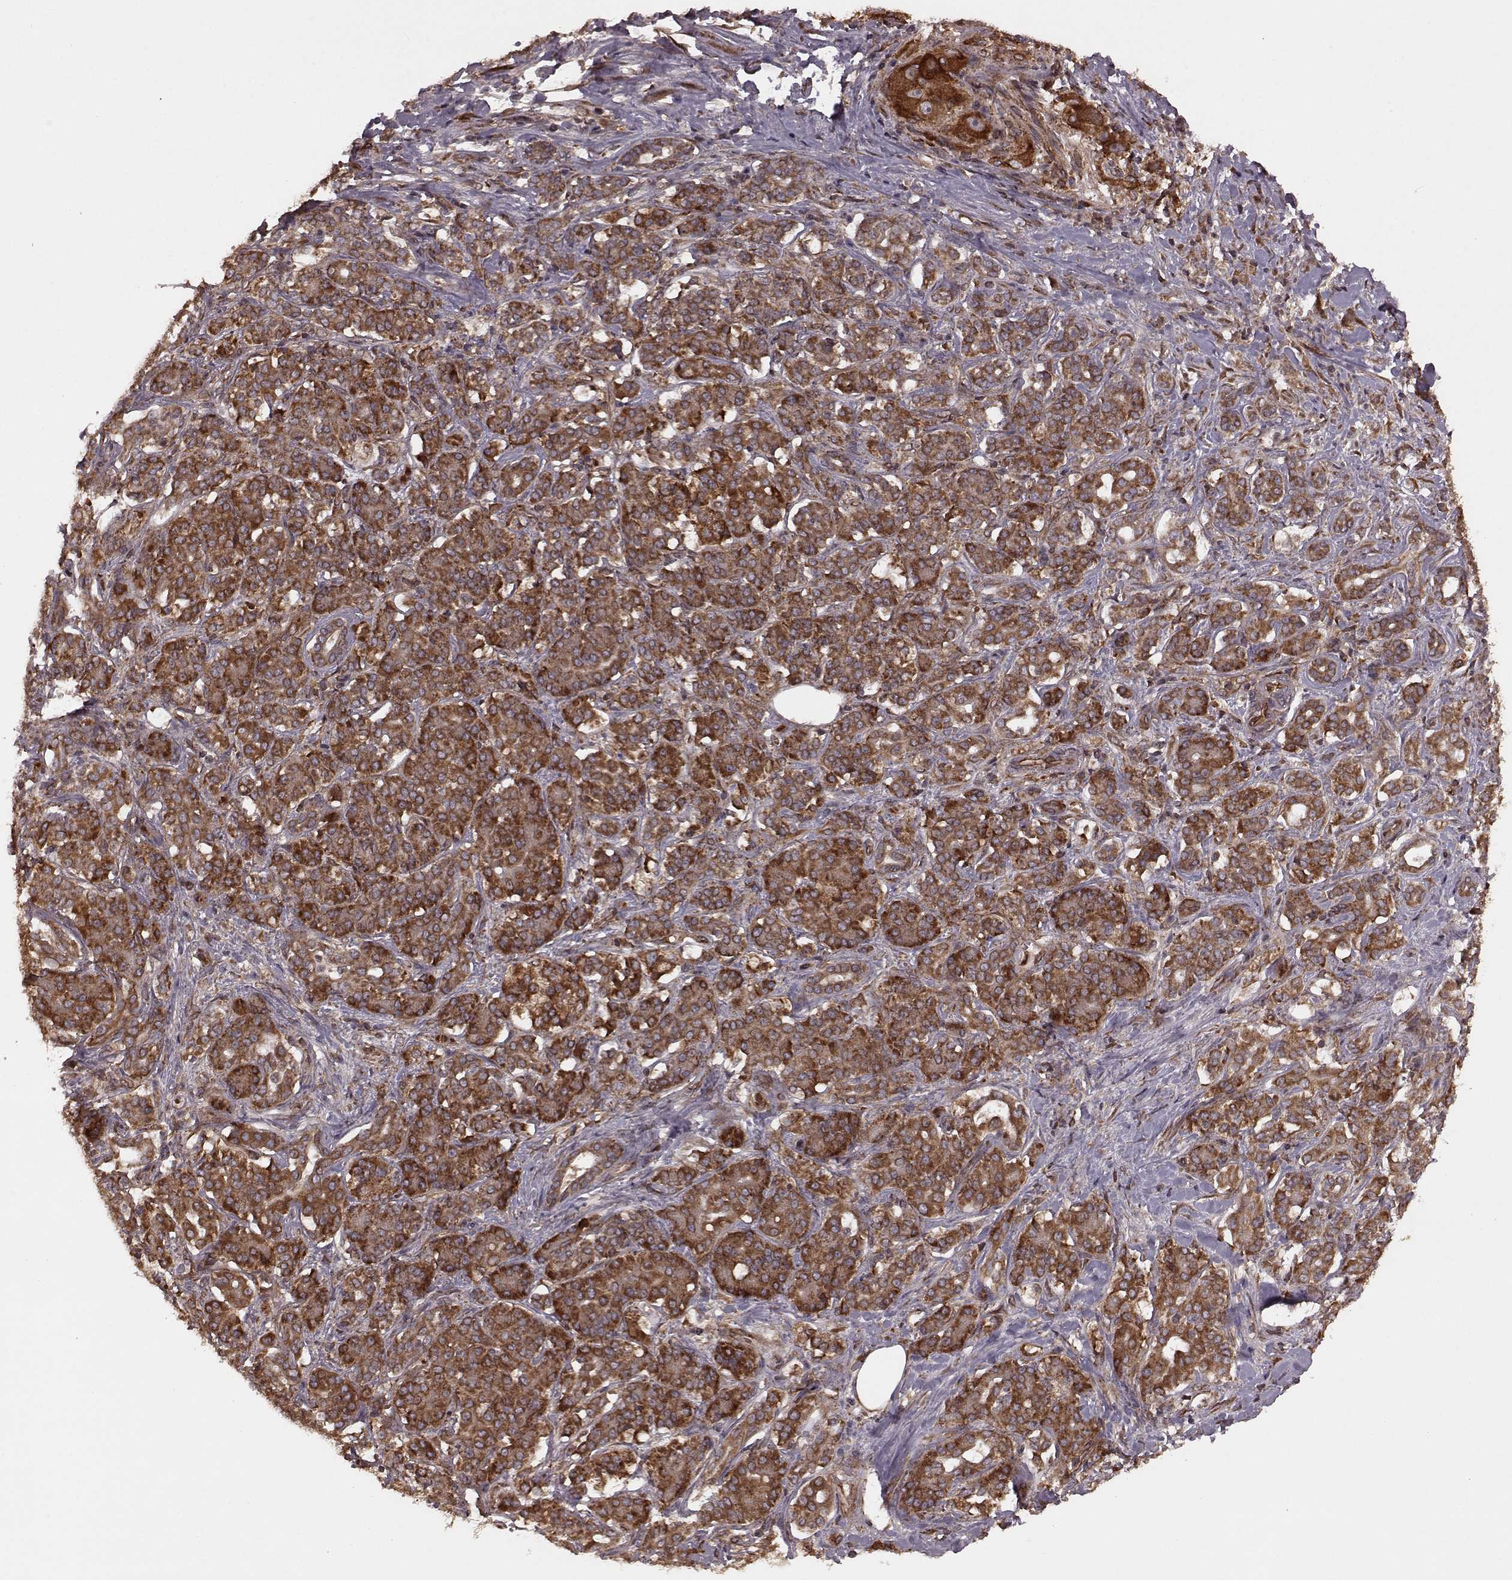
{"staining": {"intensity": "strong", "quantity": ">75%", "location": "cytoplasmic/membranous"}, "tissue": "pancreatic cancer", "cell_type": "Tumor cells", "image_type": "cancer", "snomed": [{"axis": "morphology", "description": "Normal tissue, NOS"}, {"axis": "morphology", "description": "Inflammation, NOS"}, {"axis": "morphology", "description": "Adenocarcinoma, NOS"}, {"axis": "topography", "description": "Pancreas"}], "caption": "Strong cytoplasmic/membranous staining is appreciated in approximately >75% of tumor cells in pancreatic cancer.", "gene": "AGPAT1", "patient": {"sex": "male", "age": 57}}